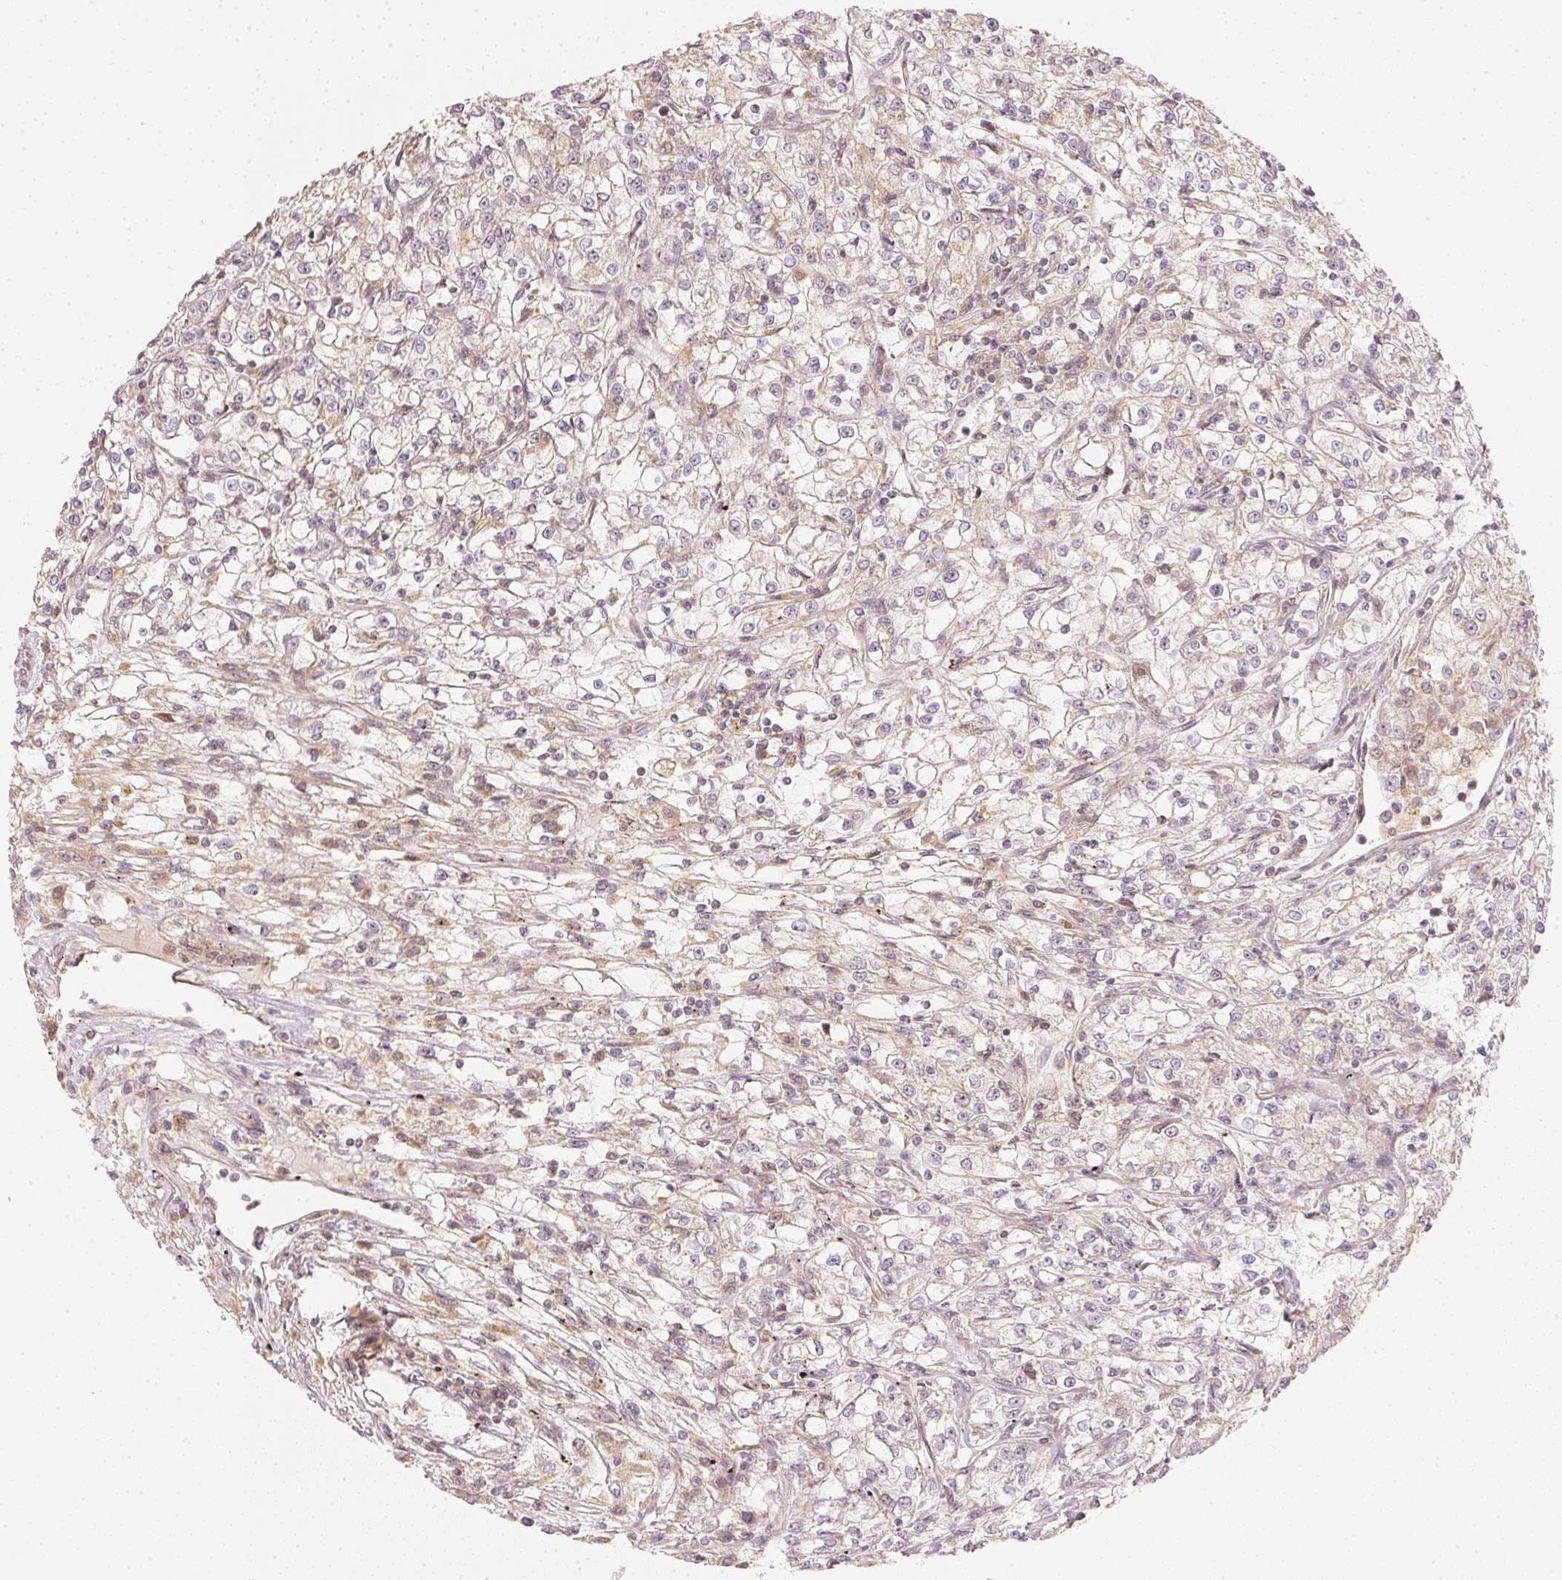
{"staining": {"intensity": "negative", "quantity": "none", "location": "none"}, "tissue": "renal cancer", "cell_type": "Tumor cells", "image_type": "cancer", "snomed": [{"axis": "morphology", "description": "Adenocarcinoma, NOS"}, {"axis": "topography", "description": "Kidney"}], "caption": "Immunohistochemical staining of human renal adenocarcinoma demonstrates no significant positivity in tumor cells.", "gene": "WDR54", "patient": {"sex": "female", "age": 59}}